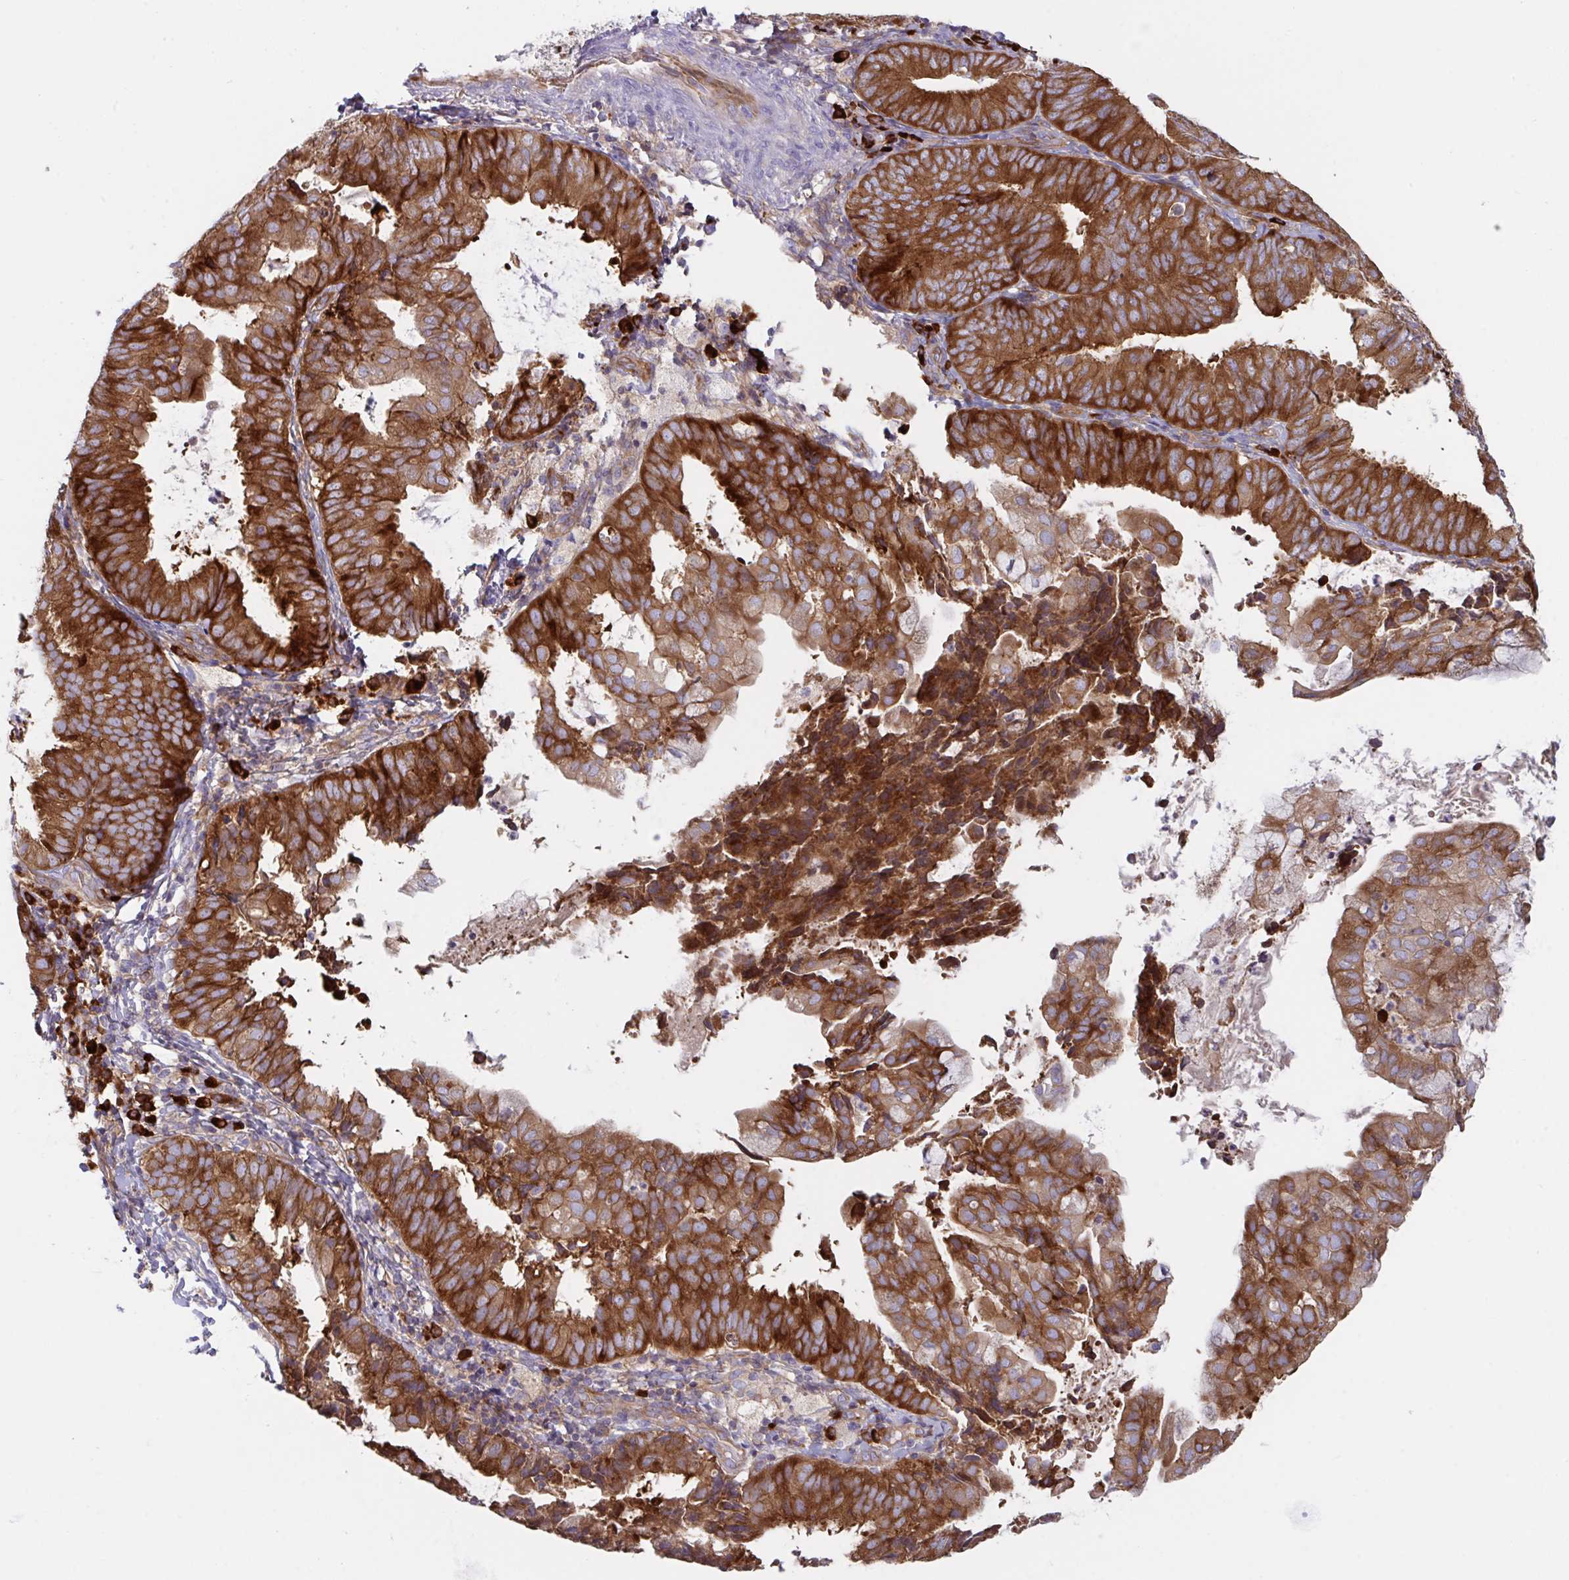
{"staining": {"intensity": "strong", "quantity": ">75%", "location": "cytoplasmic/membranous"}, "tissue": "endometrial cancer", "cell_type": "Tumor cells", "image_type": "cancer", "snomed": [{"axis": "morphology", "description": "Adenocarcinoma, NOS"}, {"axis": "topography", "description": "Endometrium"}], "caption": "A histopathology image of human endometrial cancer stained for a protein shows strong cytoplasmic/membranous brown staining in tumor cells. (IHC, brightfield microscopy, high magnification).", "gene": "YARS2", "patient": {"sex": "female", "age": 80}}